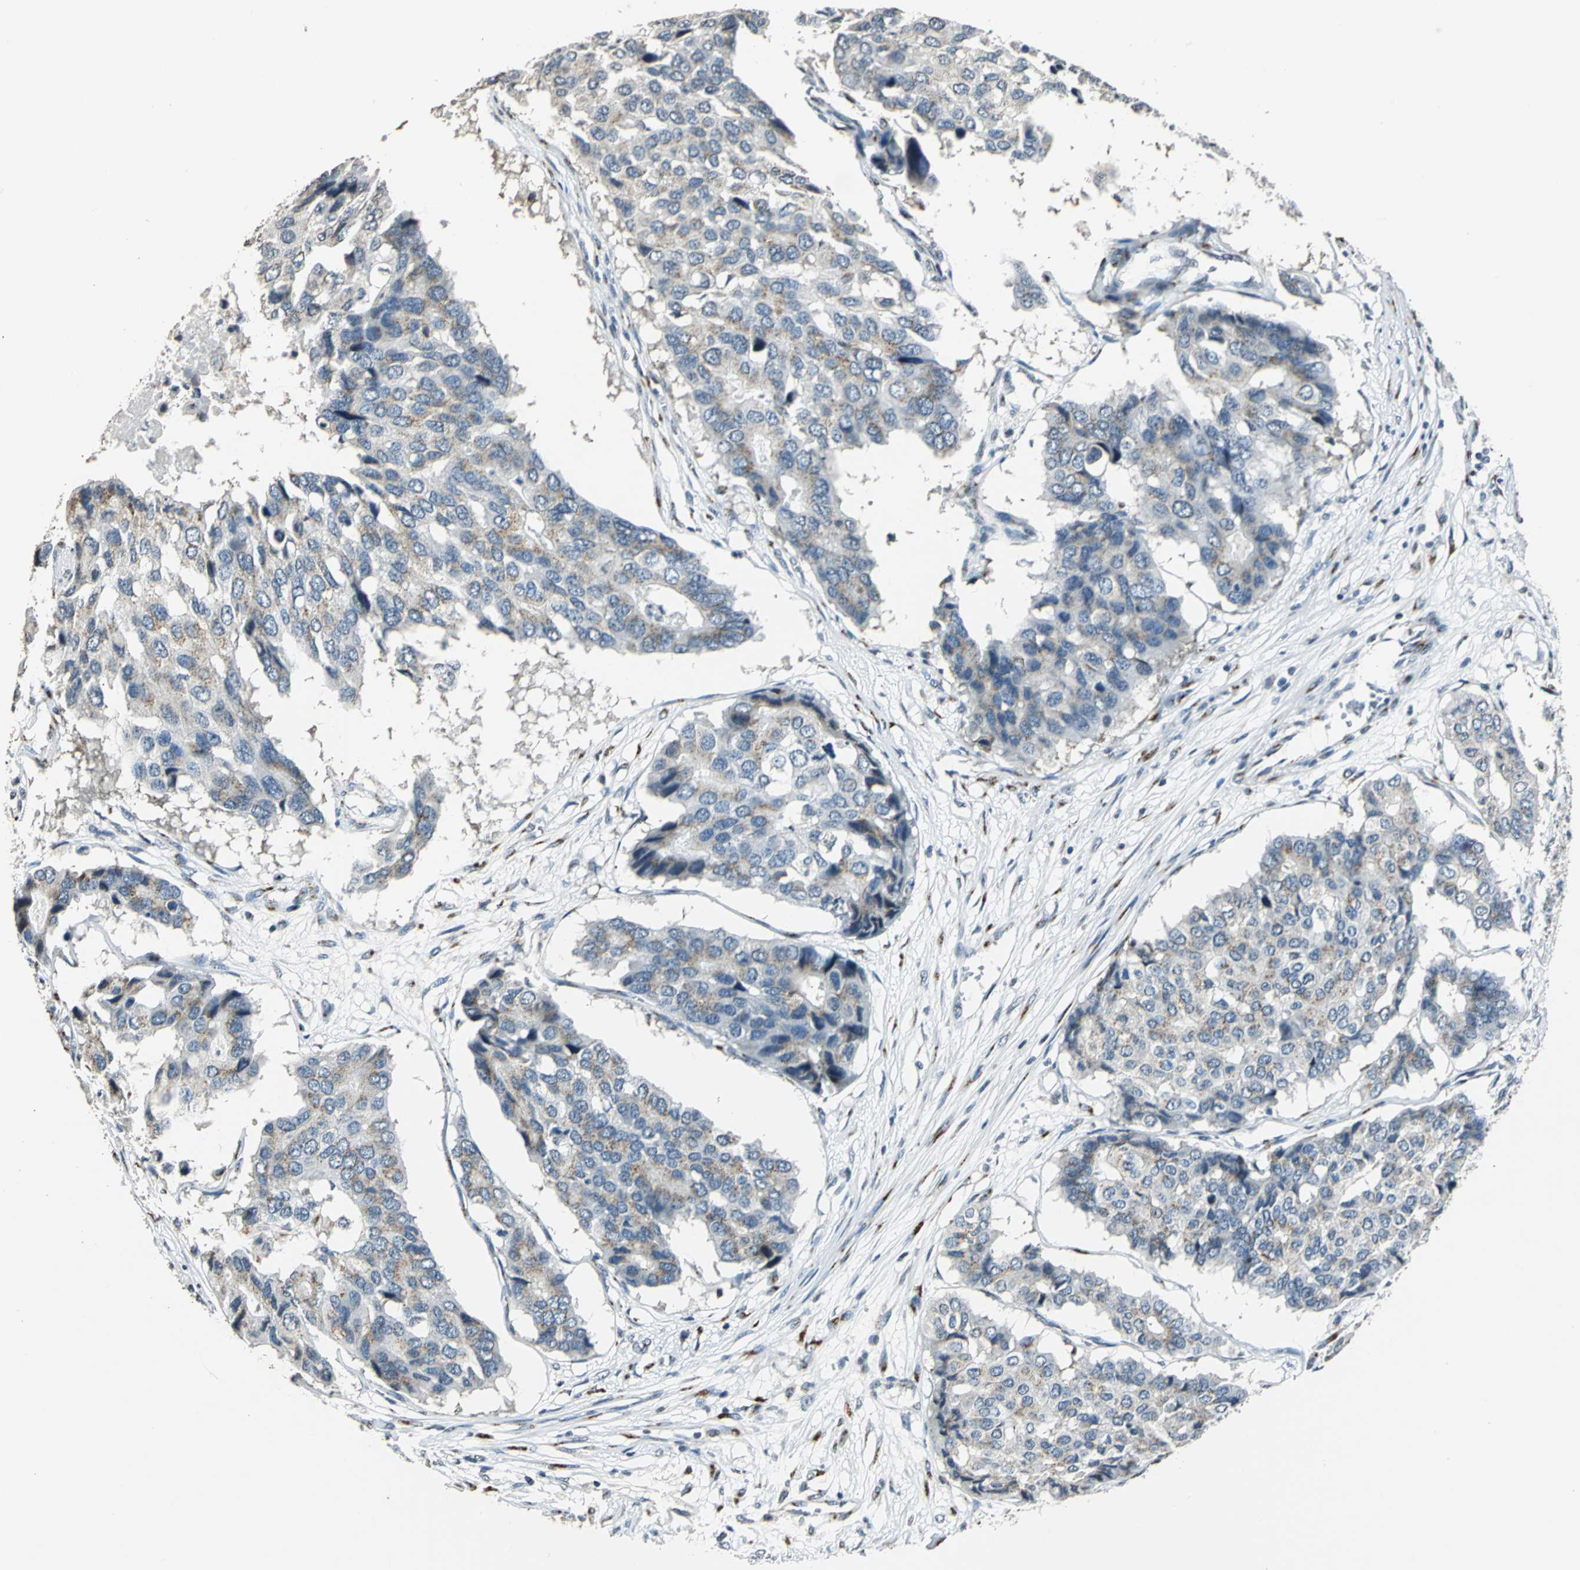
{"staining": {"intensity": "weak", "quantity": "<25%", "location": "cytoplasmic/membranous"}, "tissue": "pancreatic cancer", "cell_type": "Tumor cells", "image_type": "cancer", "snomed": [{"axis": "morphology", "description": "Adenocarcinoma, NOS"}, {"axis": "topography", "description": "Pancreas"}], "caption": "There is no significant expression in tumor cells of pancreatic cancer.", "gene": "TMEM115", "patient": {"sex": "male", "age": 50}}